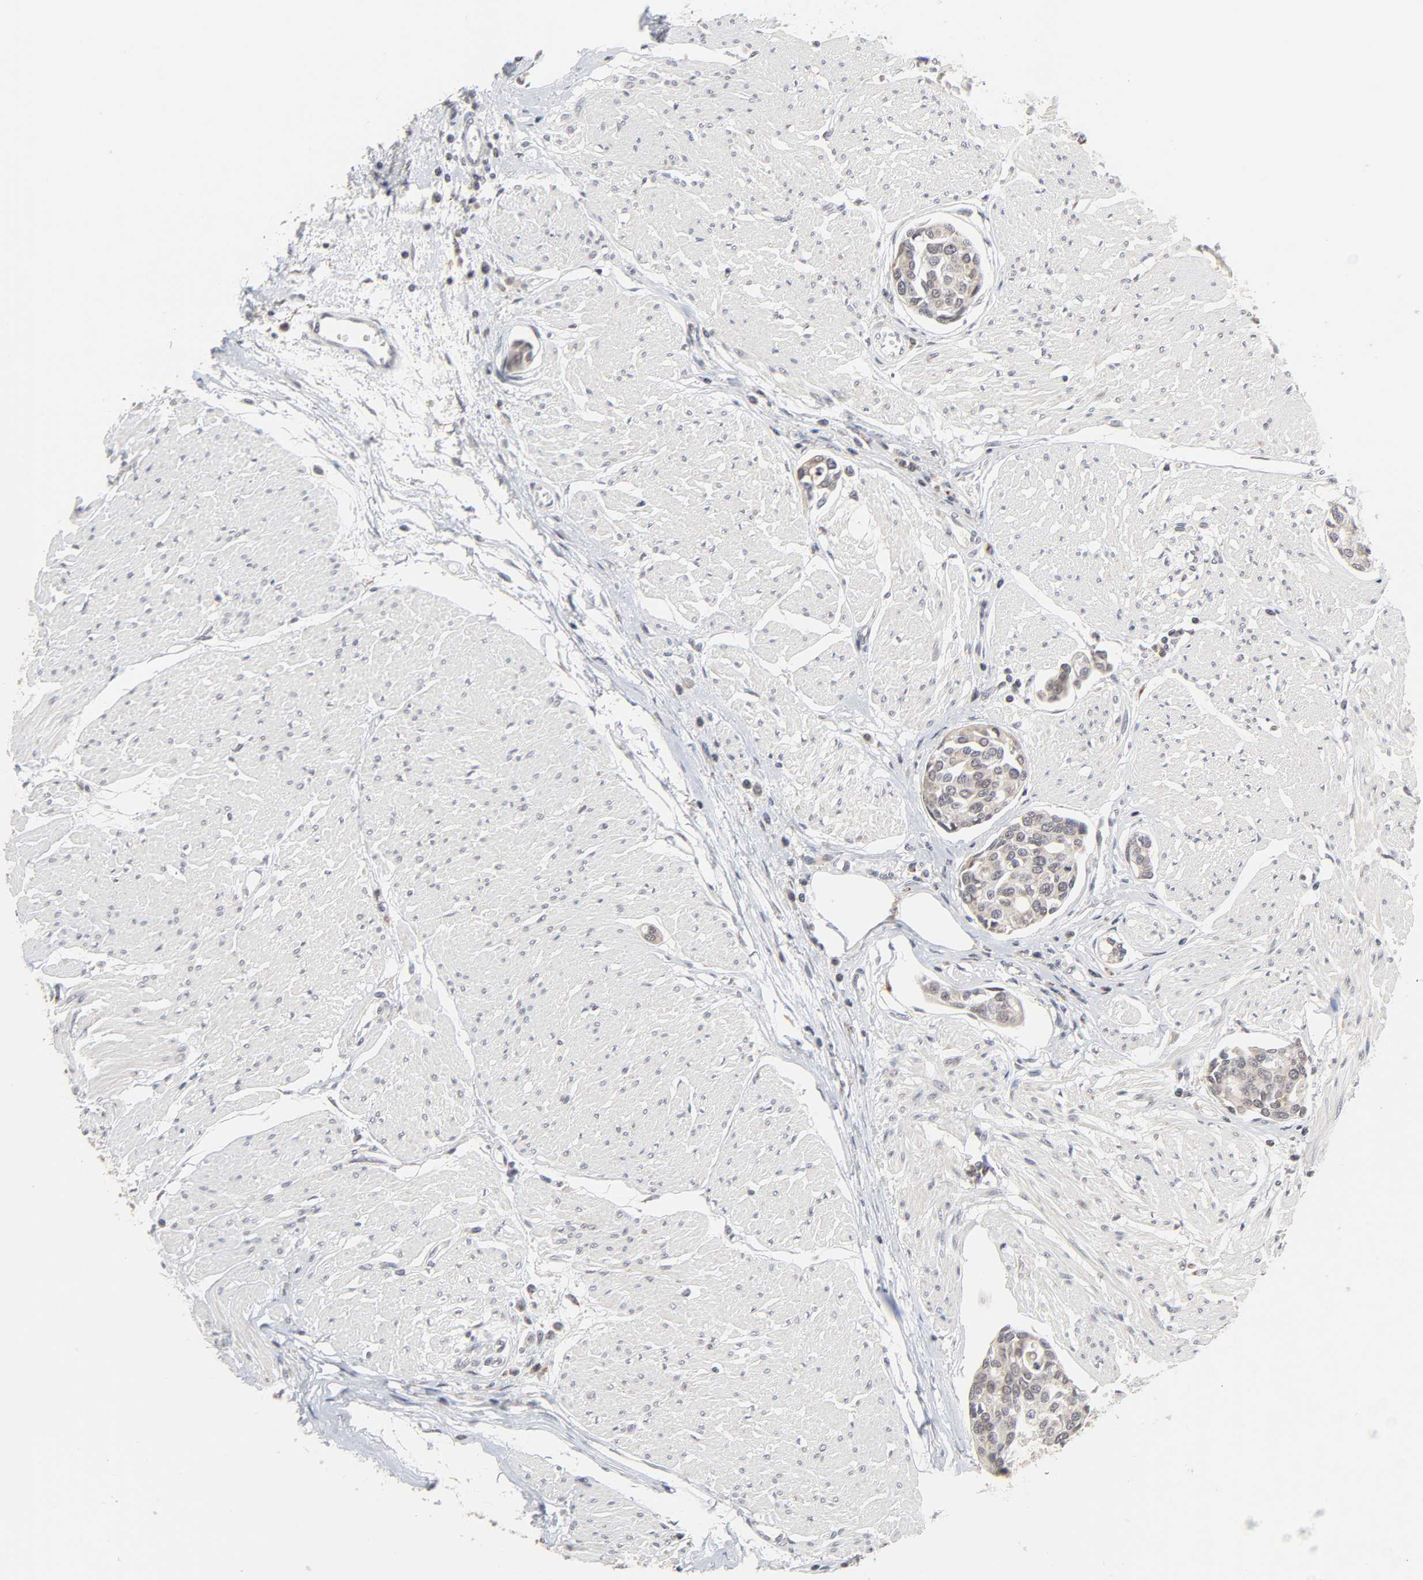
{"staining": {"intensity": "moderate", "quantity": "25%-75%", "location": "cytoplasmic/membranous"}, "tissue": "urothelial cancer", "cell_type": "Tumor cells", "image_type": "cancer", "snomed": [{"axis": "morphology", "description": "Urothelial carcinoma, High grade"}, {"axis": "topography", "description": "Urinary bladder"}], "caption": "Protein expression analysis of high-grade urothelial carcinoma demonstrates moderate cytoplasmic/membranous positivity in about 25%-75% of tumor cells.", "gene": "AUH", "patient": {"sex": "male", "age": 78}}